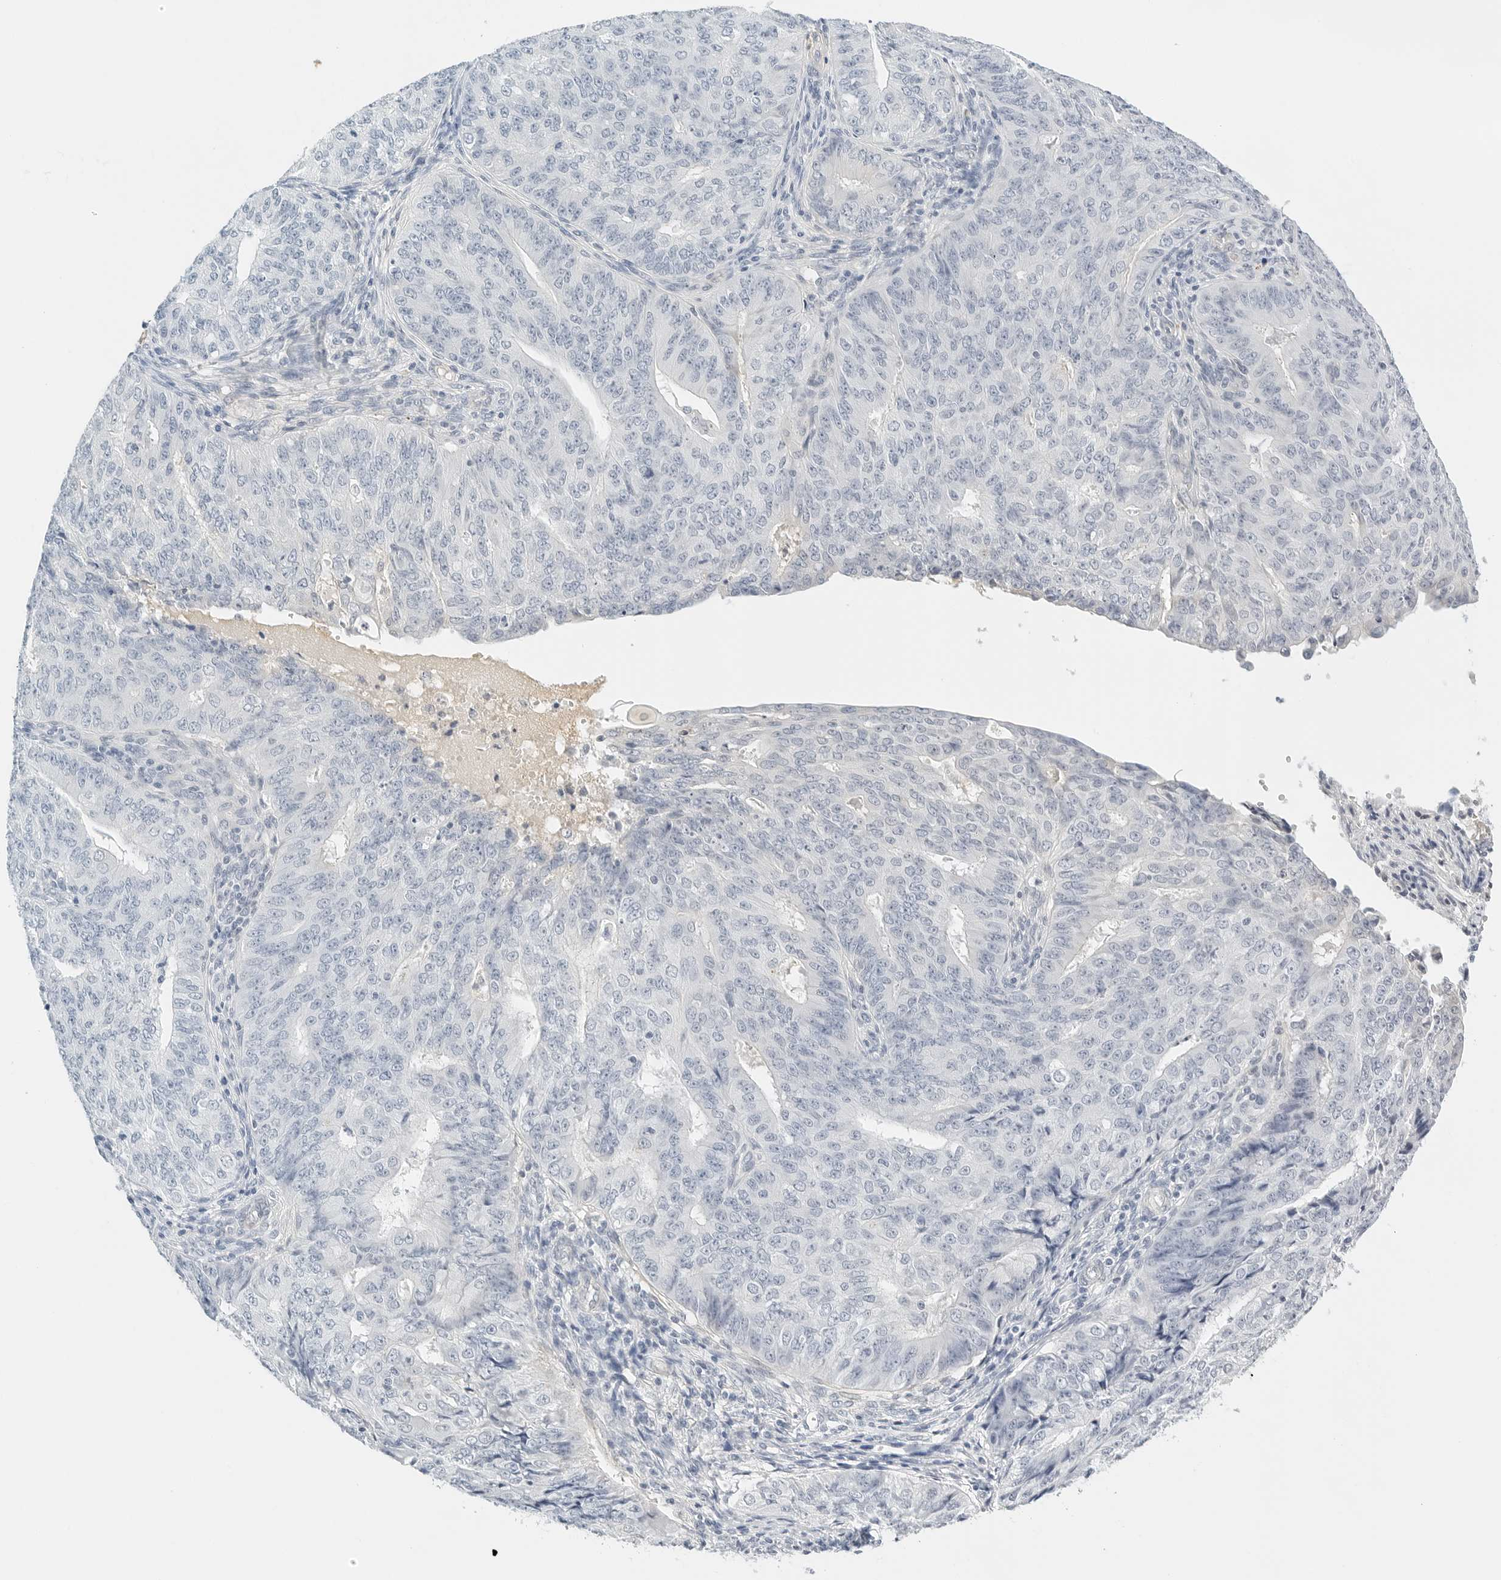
{"staining": {"intensity": "negative", "quantity": "none", "location": "none"}, "tissue": "endometrial cancer", "cell_type": "Tumor cells", "image_type": "cancer", "snomed": [{"axis": "morphology", "description": "Adenocarcinoma, NOS"}, {"axis": "topography", "description": "Endometrium"}], "caption": "The image reveals no staining of tumor cells in endometrial adenocarcinoma.", "gene": "PKDCC", "patient": {"sex": "female", "age": 32}}